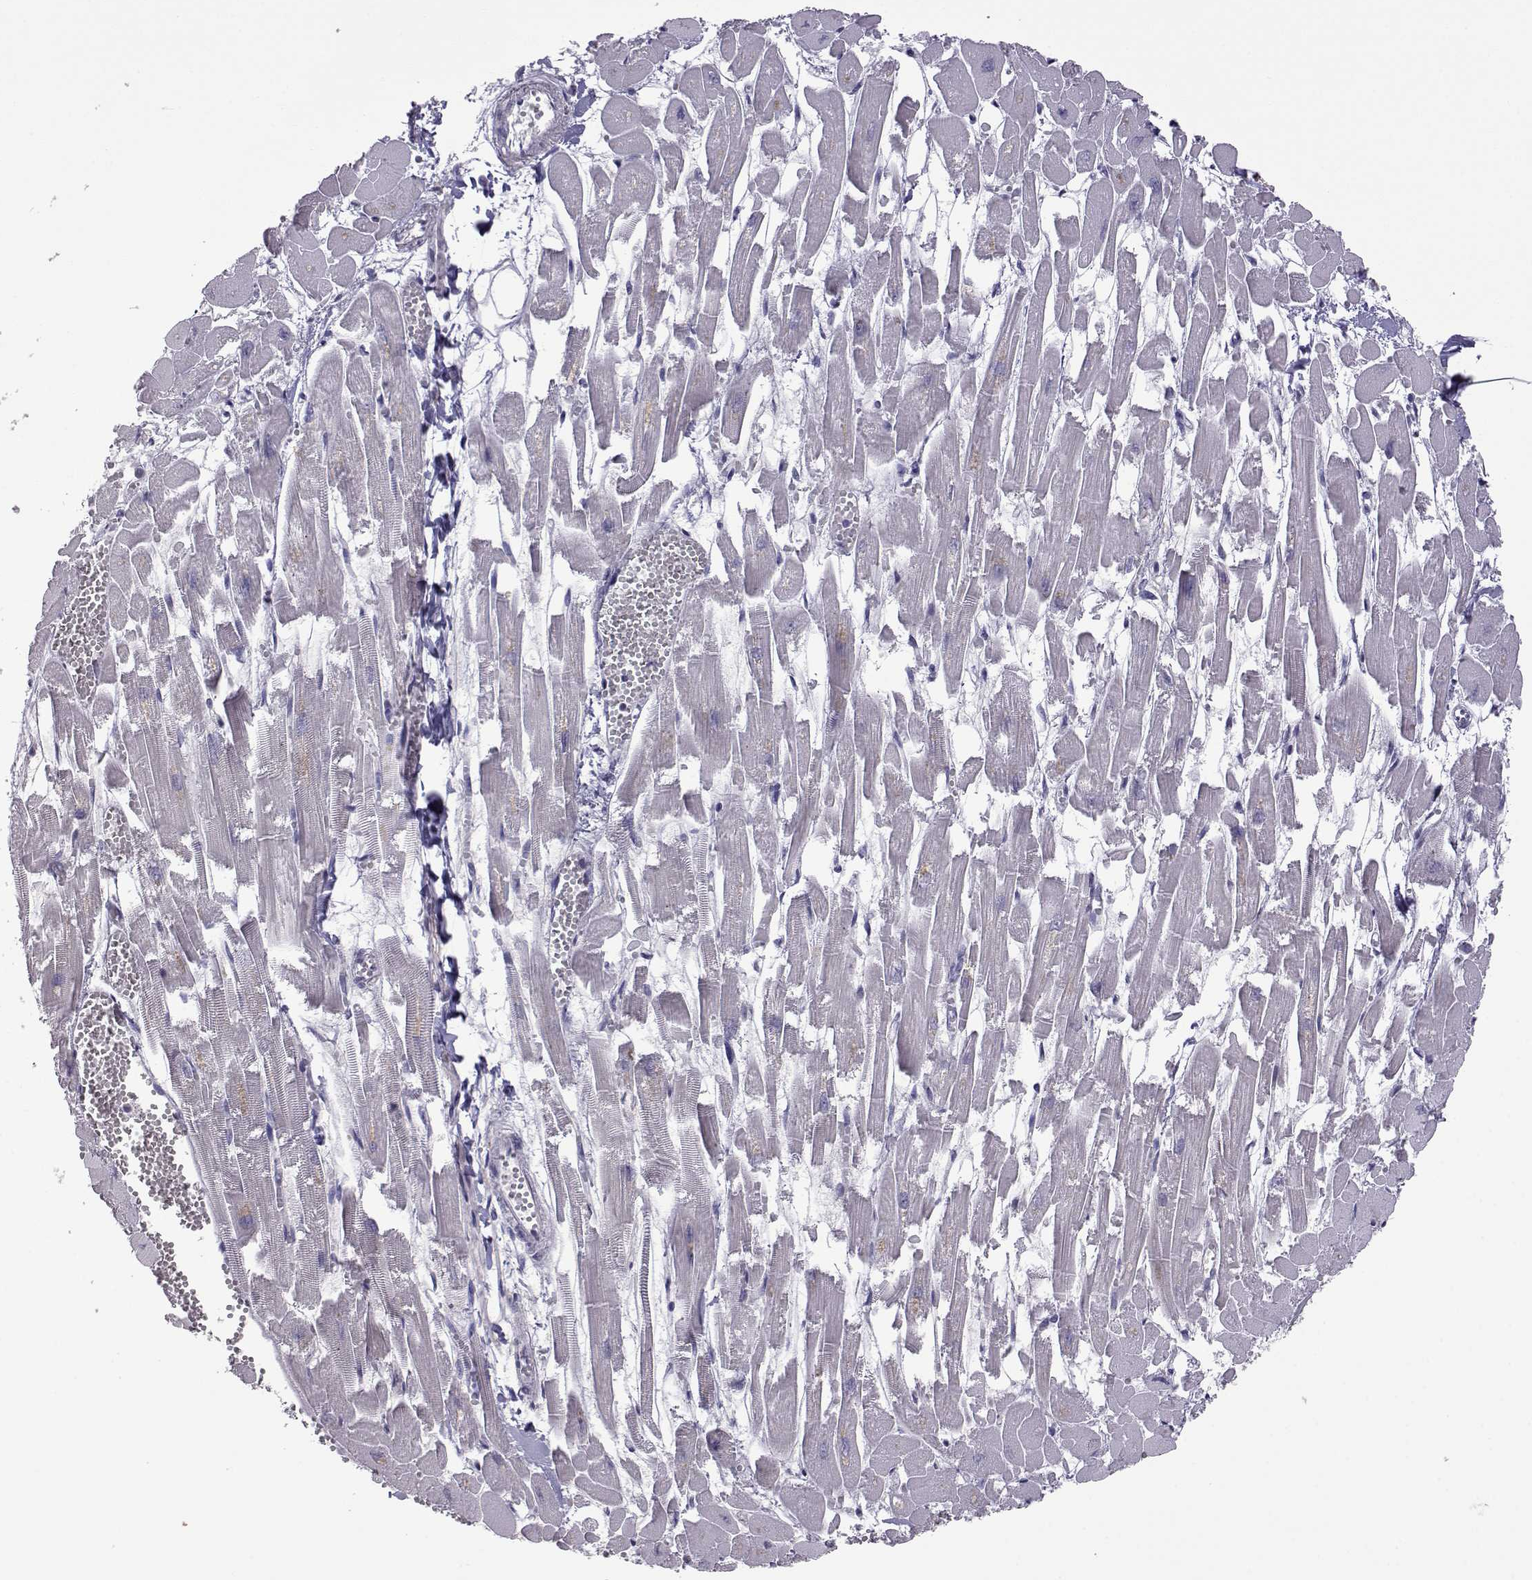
{"staining": {"intensity": "negative", "quantity": "none", "location": "none"}, "tissue": "heart muscle", "cell_type": "Cardiomyocytes", "image_type": "normal", "snomed": [{"axis": "morphology", "description": "Normal tissue, NOS"}, {"axis": "topography", "description": "Heart"}], "caption": "IHC image of benign heart muscle: human heart muscle stained with DAB (3,3'-diaminobenzidine) demonstrates no significant protein staining in cardiomyocytes. The staining is performed using DAB (3,3'-diaminobenzidine) brown chromogen with nuclei counter-stained in using hematoxylin.", "gene": "VGF", "patient": {"sex": "female", "age": 52}}